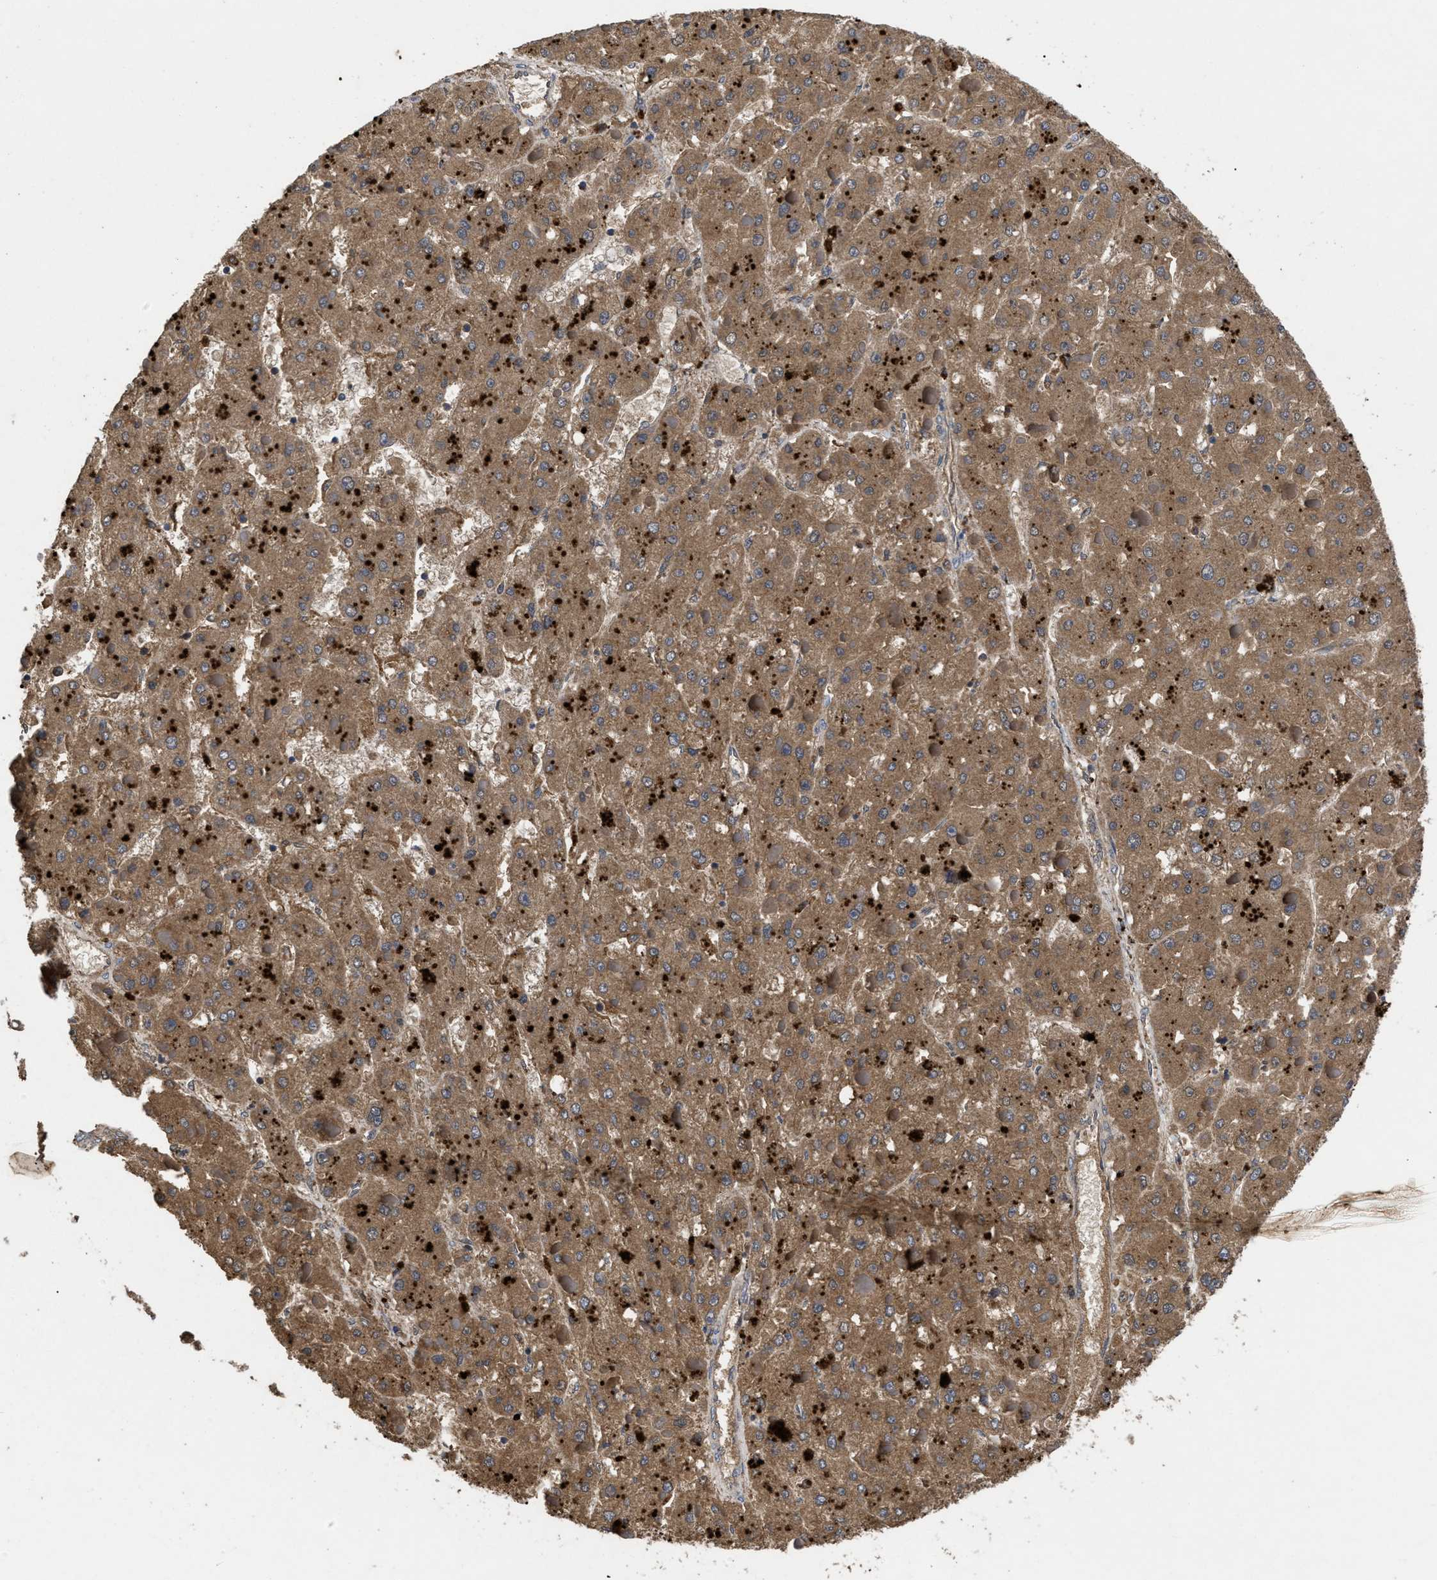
{"staining": {"intensity": "moderate", "quantity": ">75%", "location": "cytoplasmic/membranous"}, "tissue": "liver cancer", "cell_type": "Tumor cells", "image_type": "cancer", "snomed": [{"axis": "morphology", "description": "Carcinoma, Hepatocellular, NOS"}, {"axis": "topography", "description": "Liver"}], "caption": "Immunohistochemical staining of human liver hepatocellular carcinoma exhibits medium levels of moderate cytoplasmic/membranous protein staining in about >75% of tumor cells.", "gene": "LRRC3", "patient": {"sex": "female", "age": 73}}